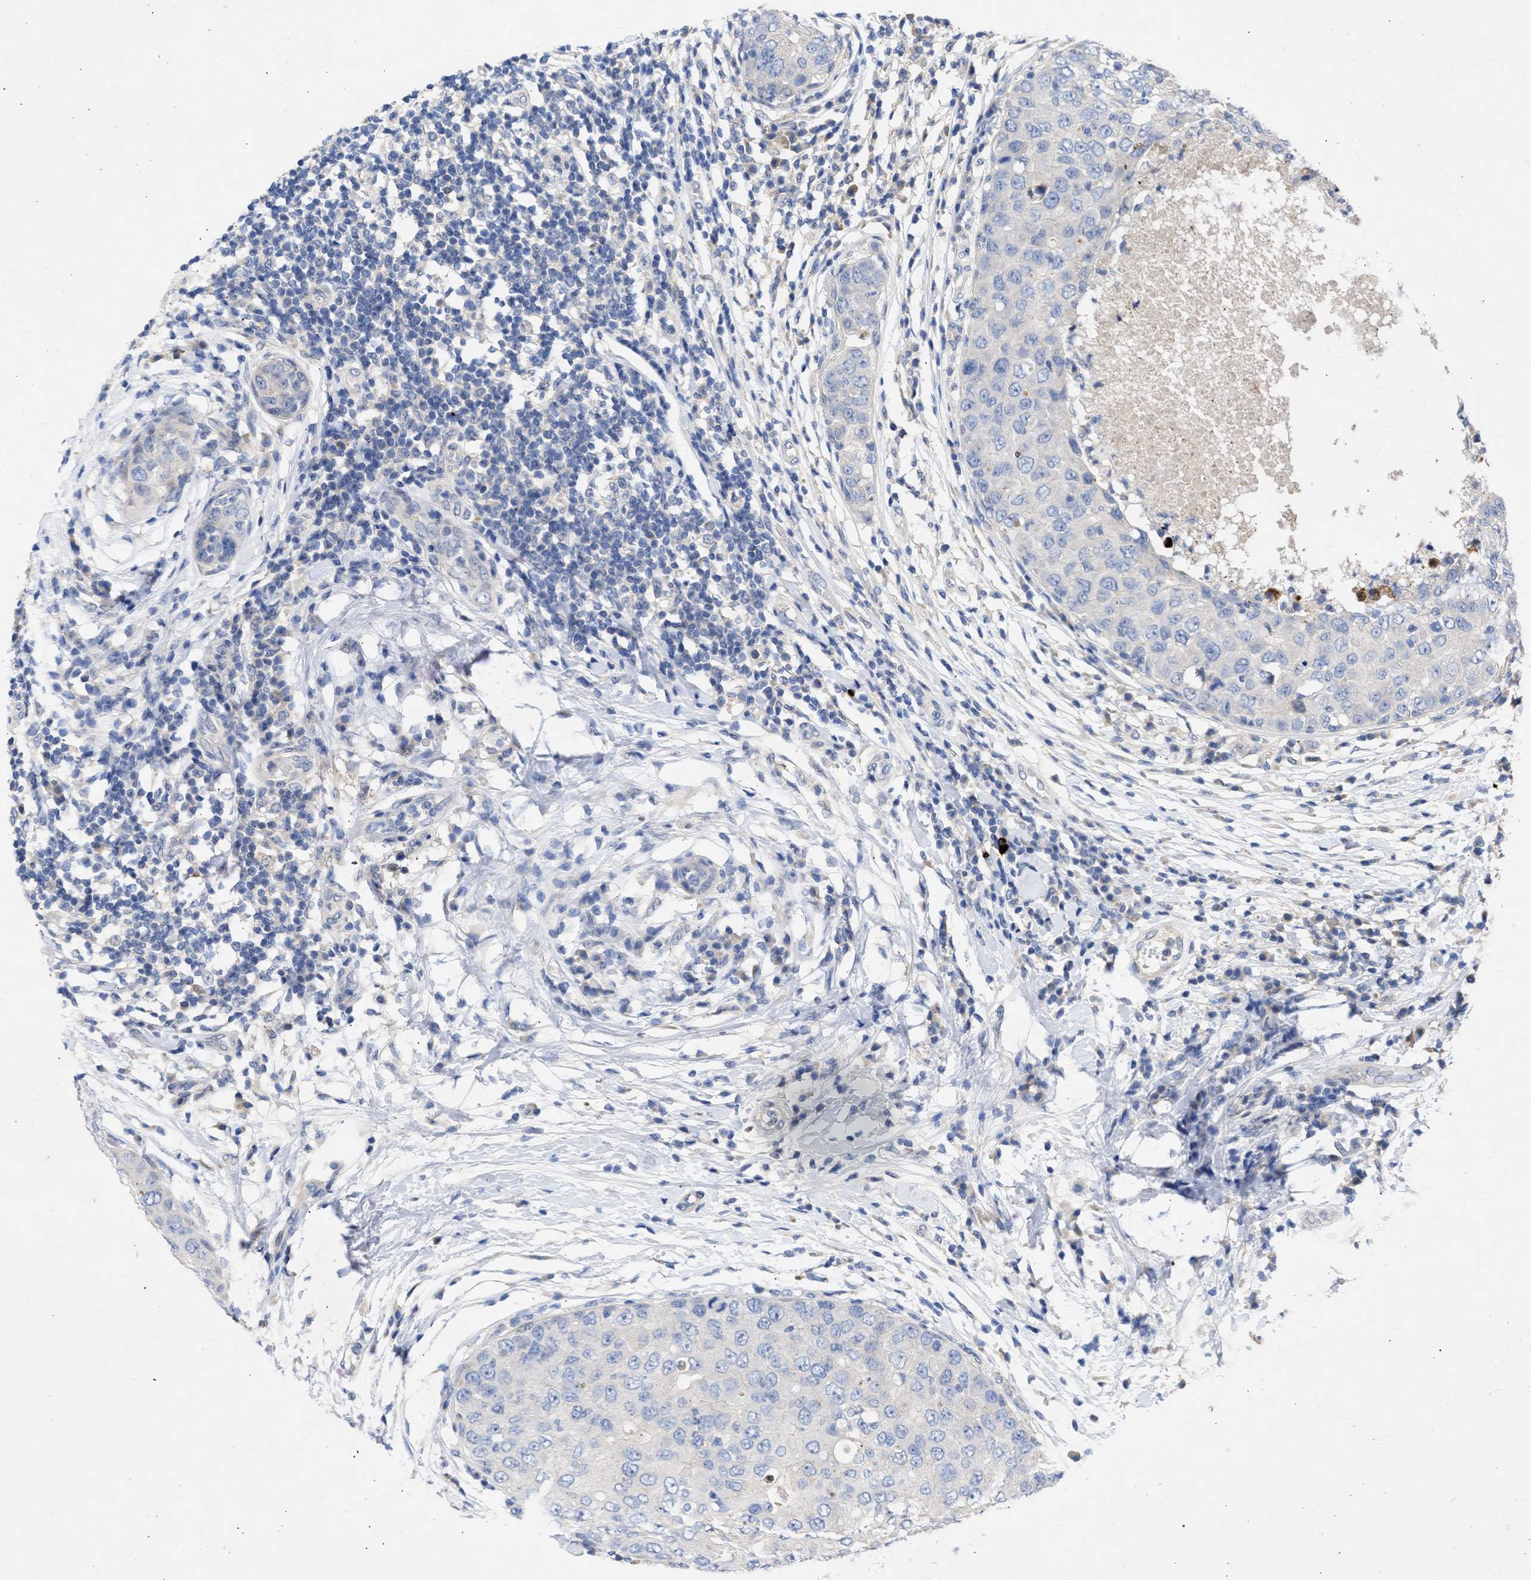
{"staining": {"intensity": "negative", "quantity": "none", "location": "none"}, "tissue": "breast cancer", "cell_type": "Tumor cells", "image_type": "cancer", "snomed": [{"axis": "morphology", "description": "Duct carcinoma"}, {"axis": "topography", "description": "Breast"}], "caption": "Immunohistochemical staining of breast cancer (intraductal carcinoma) reveals no significant expression in tumor cells.", "gene": "ARHGEF4", "patient": {"sex": "female", "age": 27}}